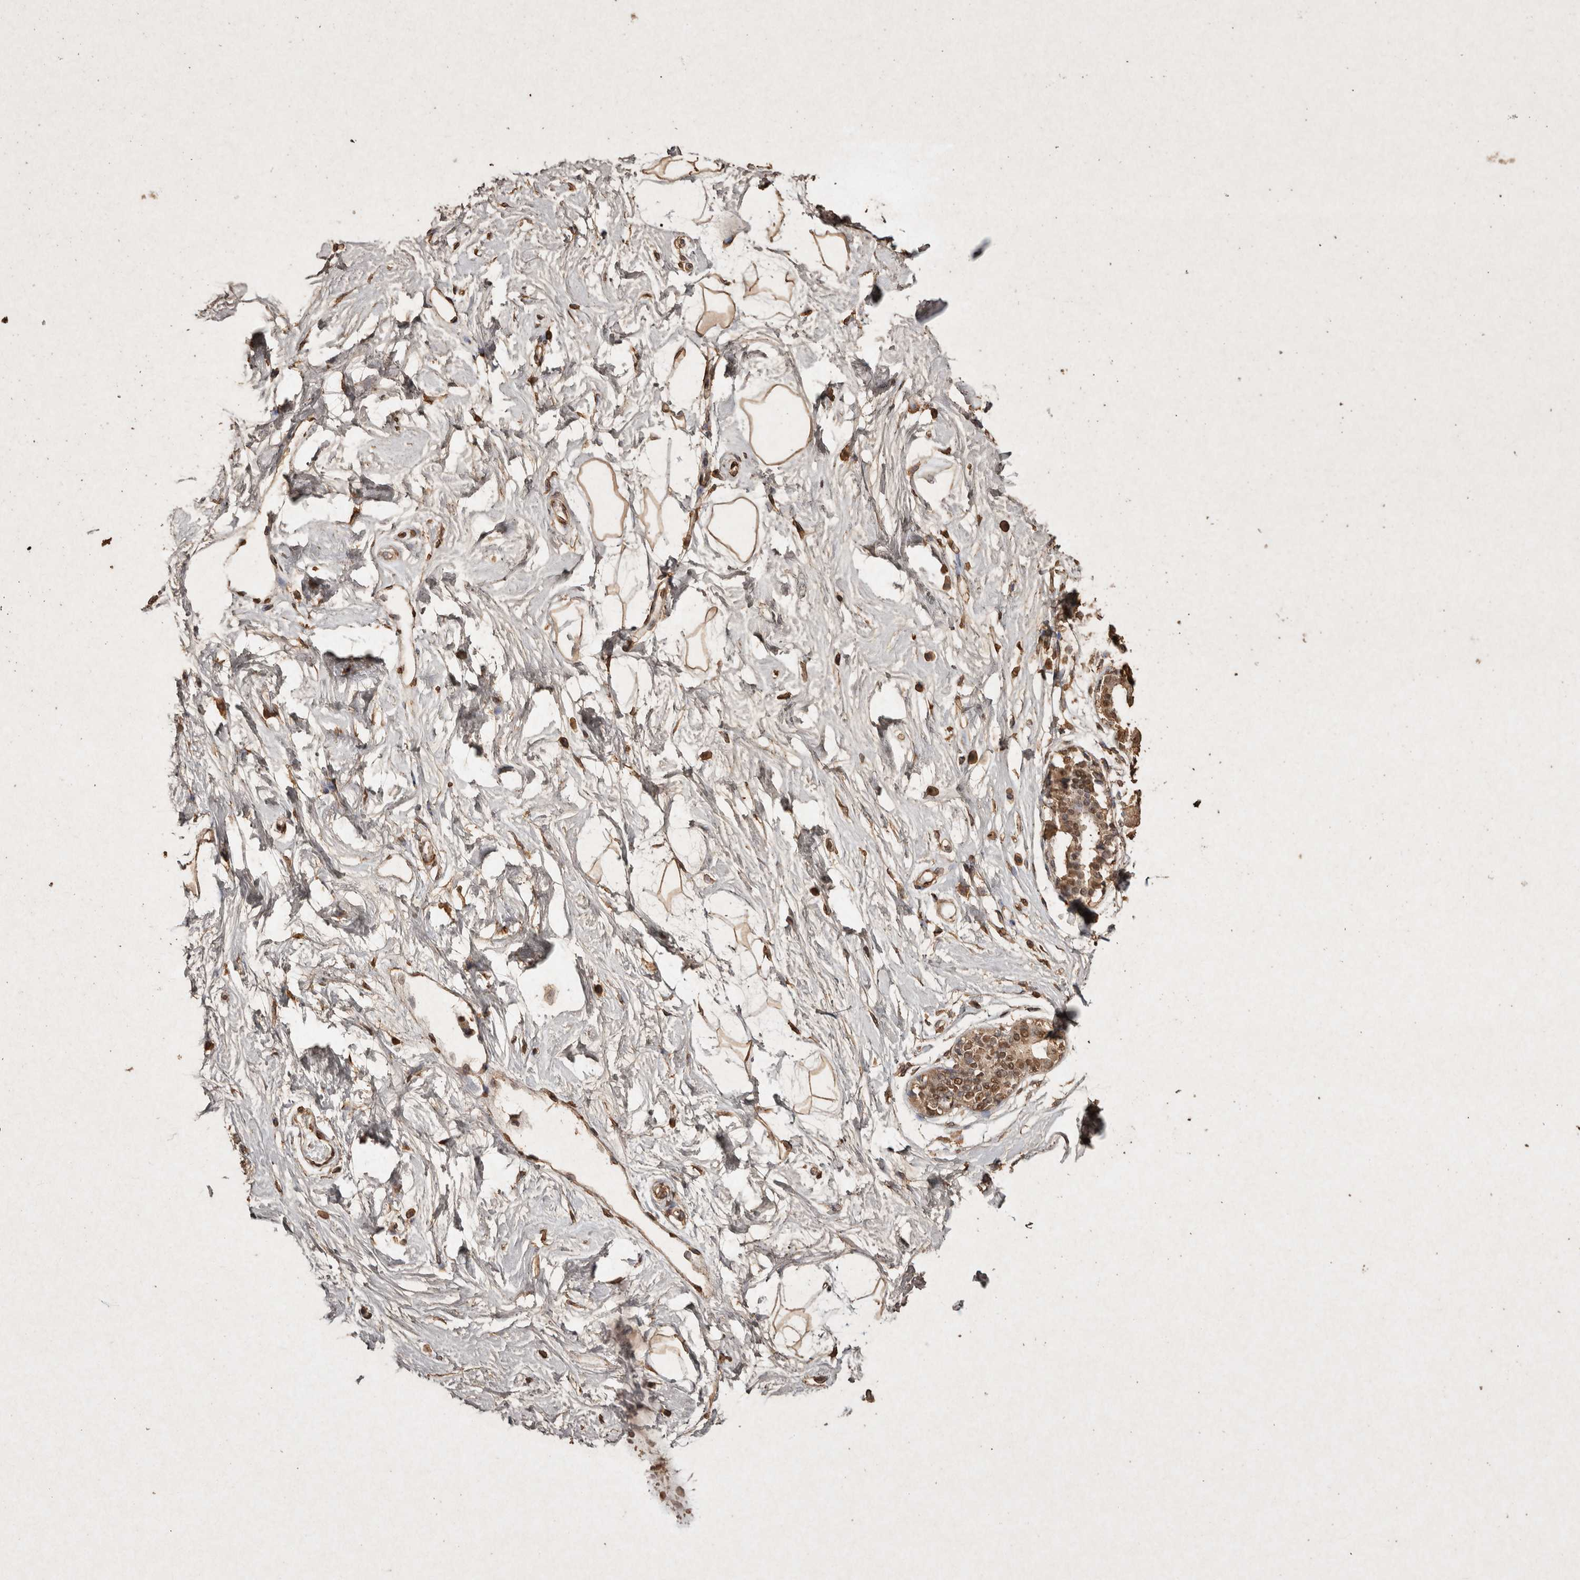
{"staining": {"intensity": "moderate", "quantity": ">75%", "location": "cytoplasmic/membranous,nuclear"}, "tissue": "breast", "cell_type": "Adipocytes", "image_type": "normal", "snomed": [{"axis": "morphology", "description": "Normal tissue, NOS"}, {"axis": "topography", "description": "Breast"}], "caption": "The image shows immunohistochemical staining of normal breast. There is moderate cytoplasmic/membranous,nuclear staining is seen in approximately >75% of adipocytes. The protein is shown in brown color, while the nuclei are stained blue.", "gene": "FSTL3", "patient": {"sex": "female", "age": 45}}